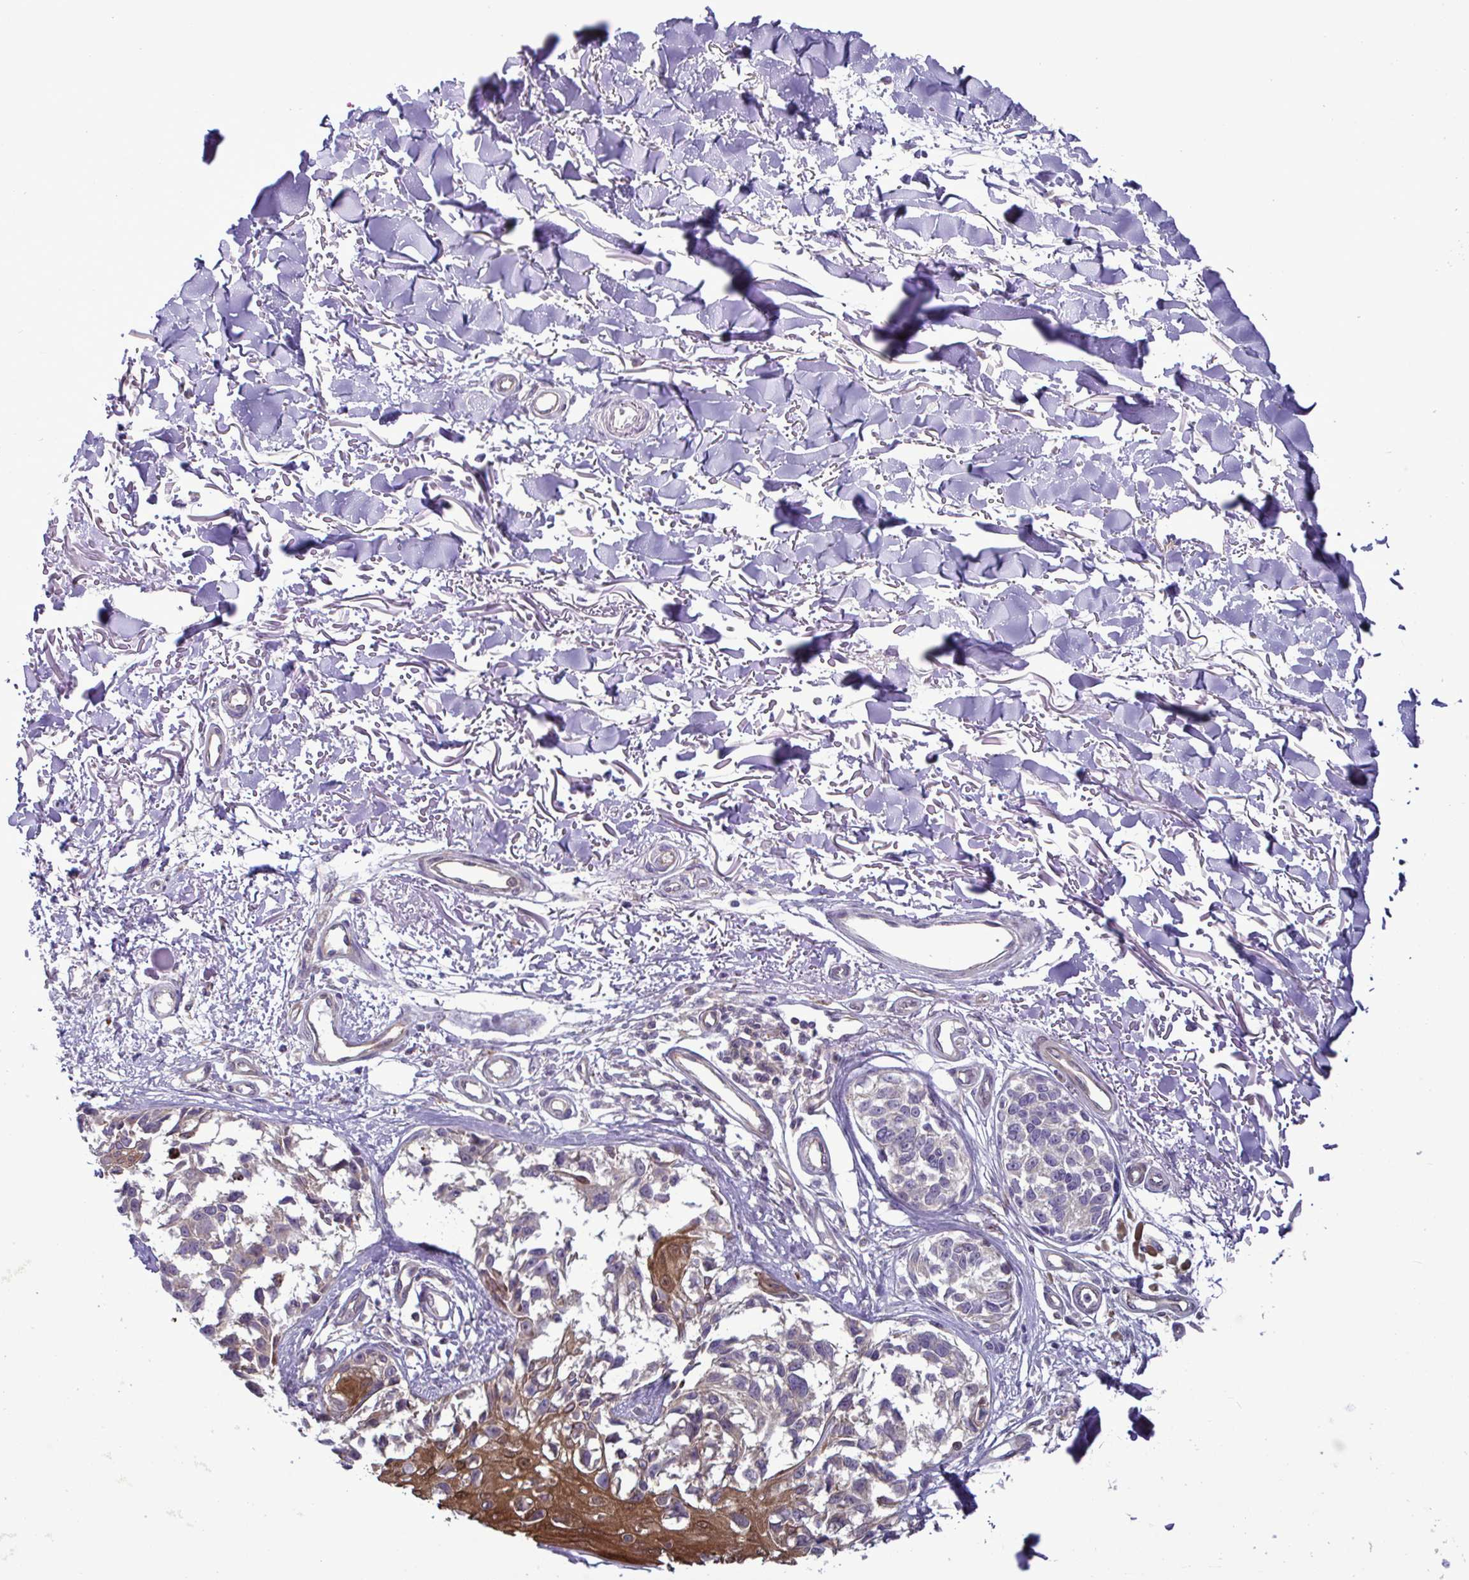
{"staining": {"intensity": "negative", "quantity": "none", "location": "none"}, "tissue": "melanoma", "cell_type": "Tumor cells", "image_type": "cancer", "snomed": [{"axis": "morphology", "description": "Malignant melanoma, NOS"}, {"axis": "topography", "description": "Skin"}], "caption": "Malignant melanoma stained for a protein using IHC demonstrates no expression tumor cells.", "gene": "GLTP", "patient": {"sex": "male", "age": 73}}